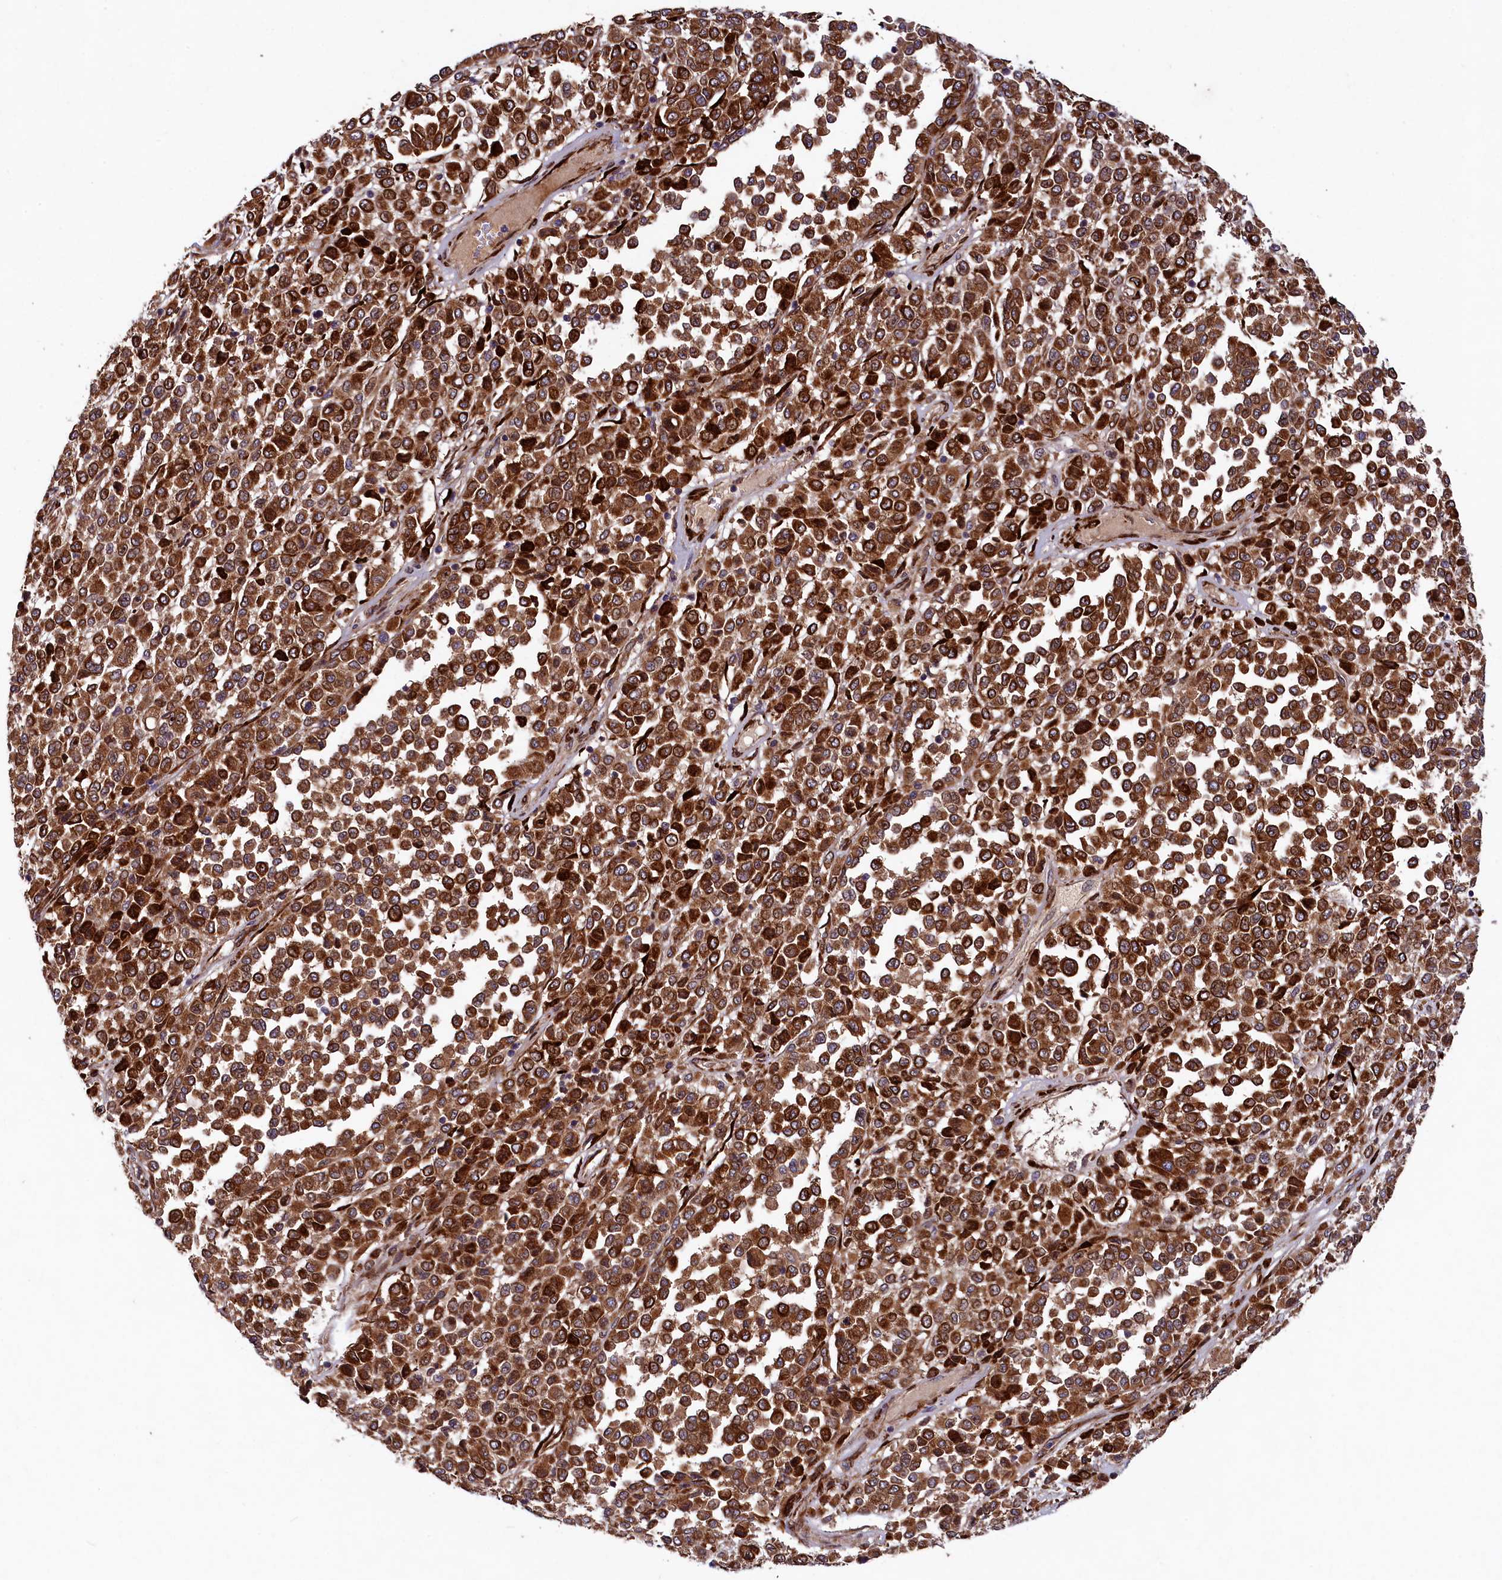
{"staining": {"intensity": "strong", "quantity": ">75%", "location": "cytoplasmic/membranous"}, "tissue": "melanoma", "cell_type": "Tumor cells", "image_type": "cancer", "snomed": [{"axis": "morphology", "description": "Malignant melanoma, Metastatic site"}, {"axis": "topography", "description": "Pancreas"}], "caption": "Immunohistochemistry histopathology image of neoplastic tissue: malignant melanoma (metastatic site) stained using immunohistochemistry (IHC) displays high levels of strong protein expression localized specifically in the cytoplasmic/membranous of tumor cells, appearing as a cytoplasmic/membranous brown color.", "gene": "ARRDC4", "patient": {"sex": "female", "age": 30}}